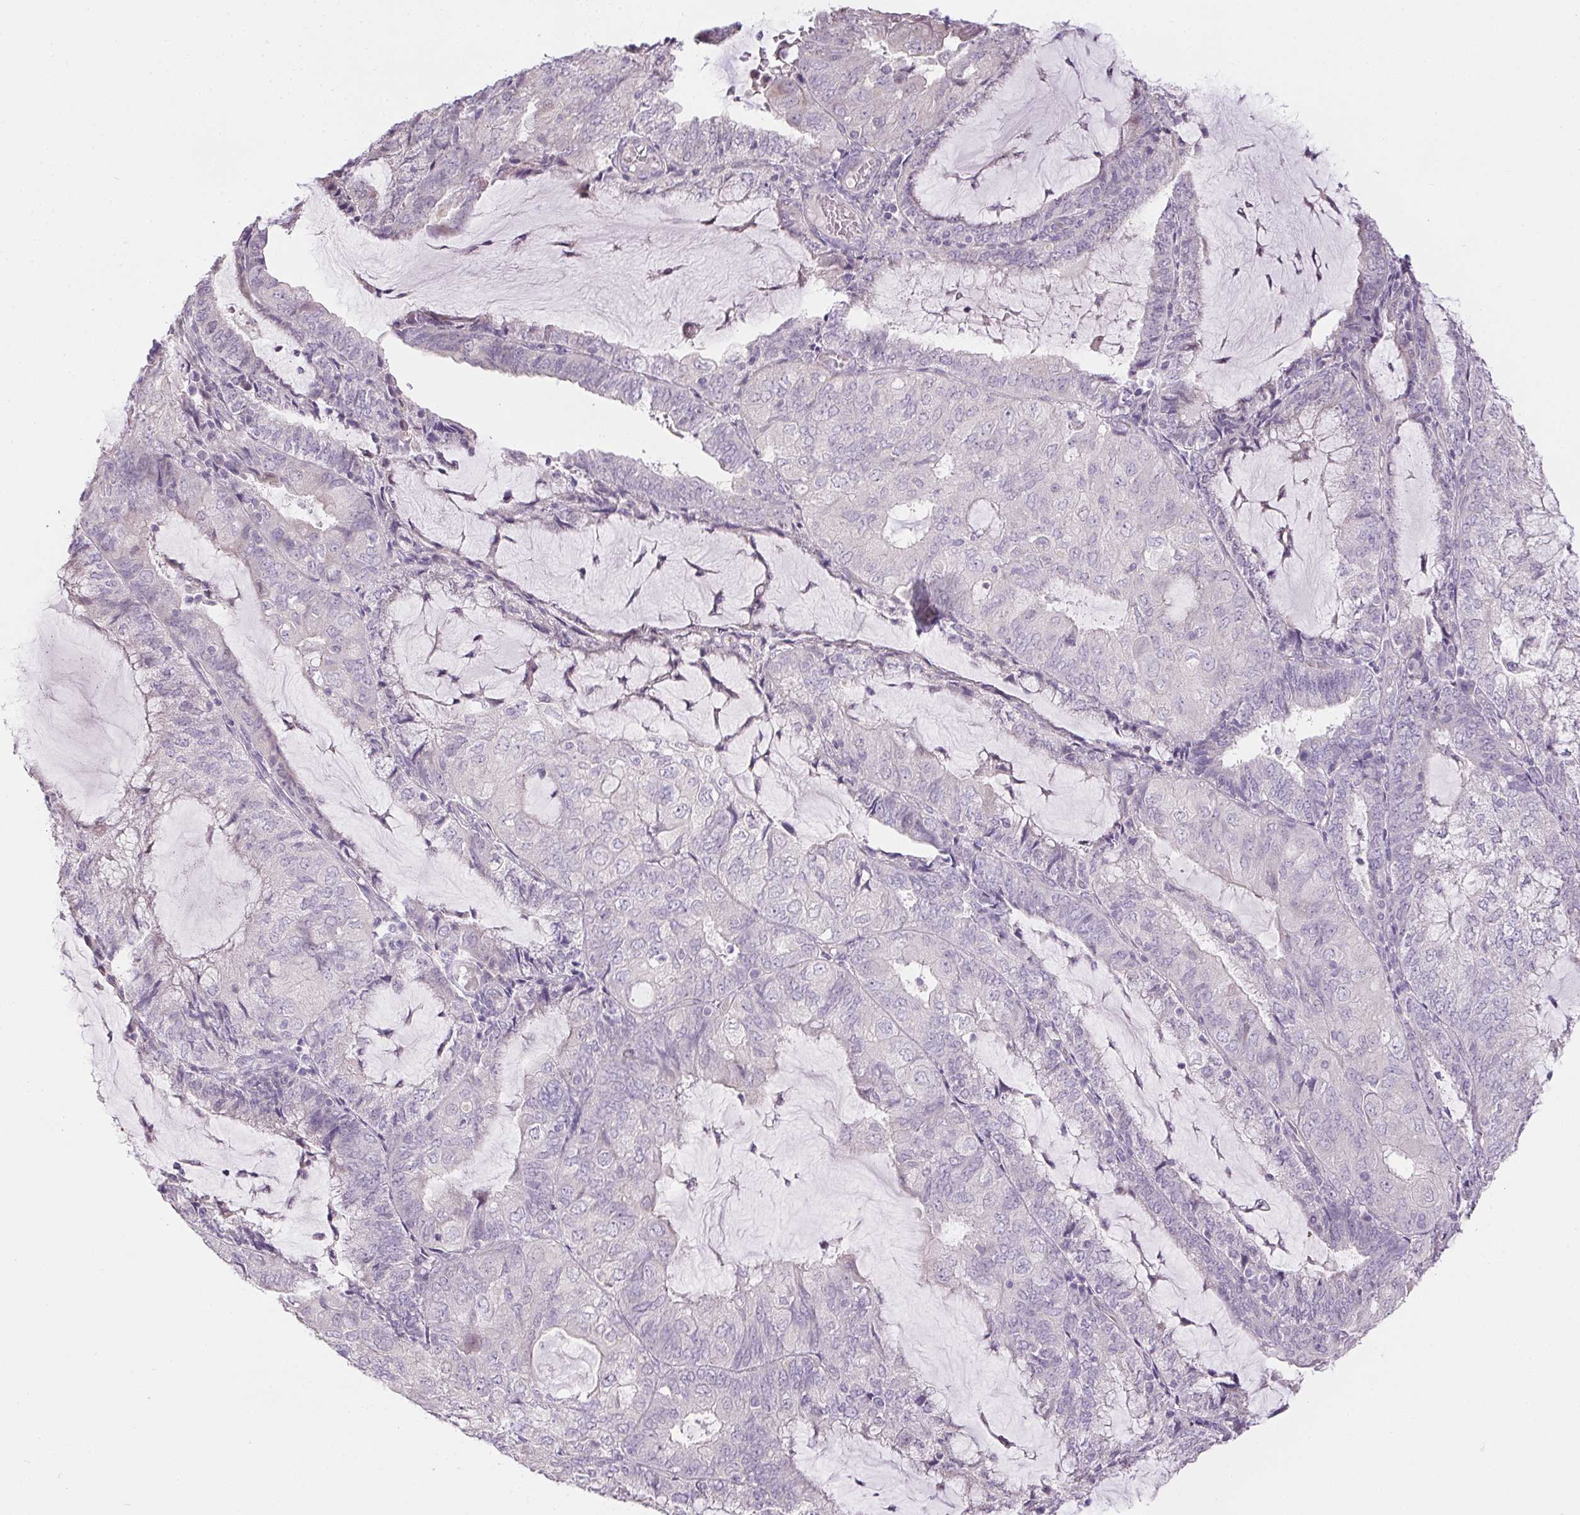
{"staining": {"intensity": "negative", "quantity": "none", "location": "none"}, "tissue": "endometrial cancer", "cell_type": "Tumor cells", "image_type": "cancer", "snomed": [{"axis": "morphology", "description": "Adenocarcinoma, NOS"}, {"axis": "topography", "description": "Endometrium"}], "caption": "This is an immunohistochemistry photomicrograph of endometrial cancer (adenocarcinoma). There is no staining in tumor cells.", "gene": "CTCFL", "patient": {"sex": "female", "age": 81}}